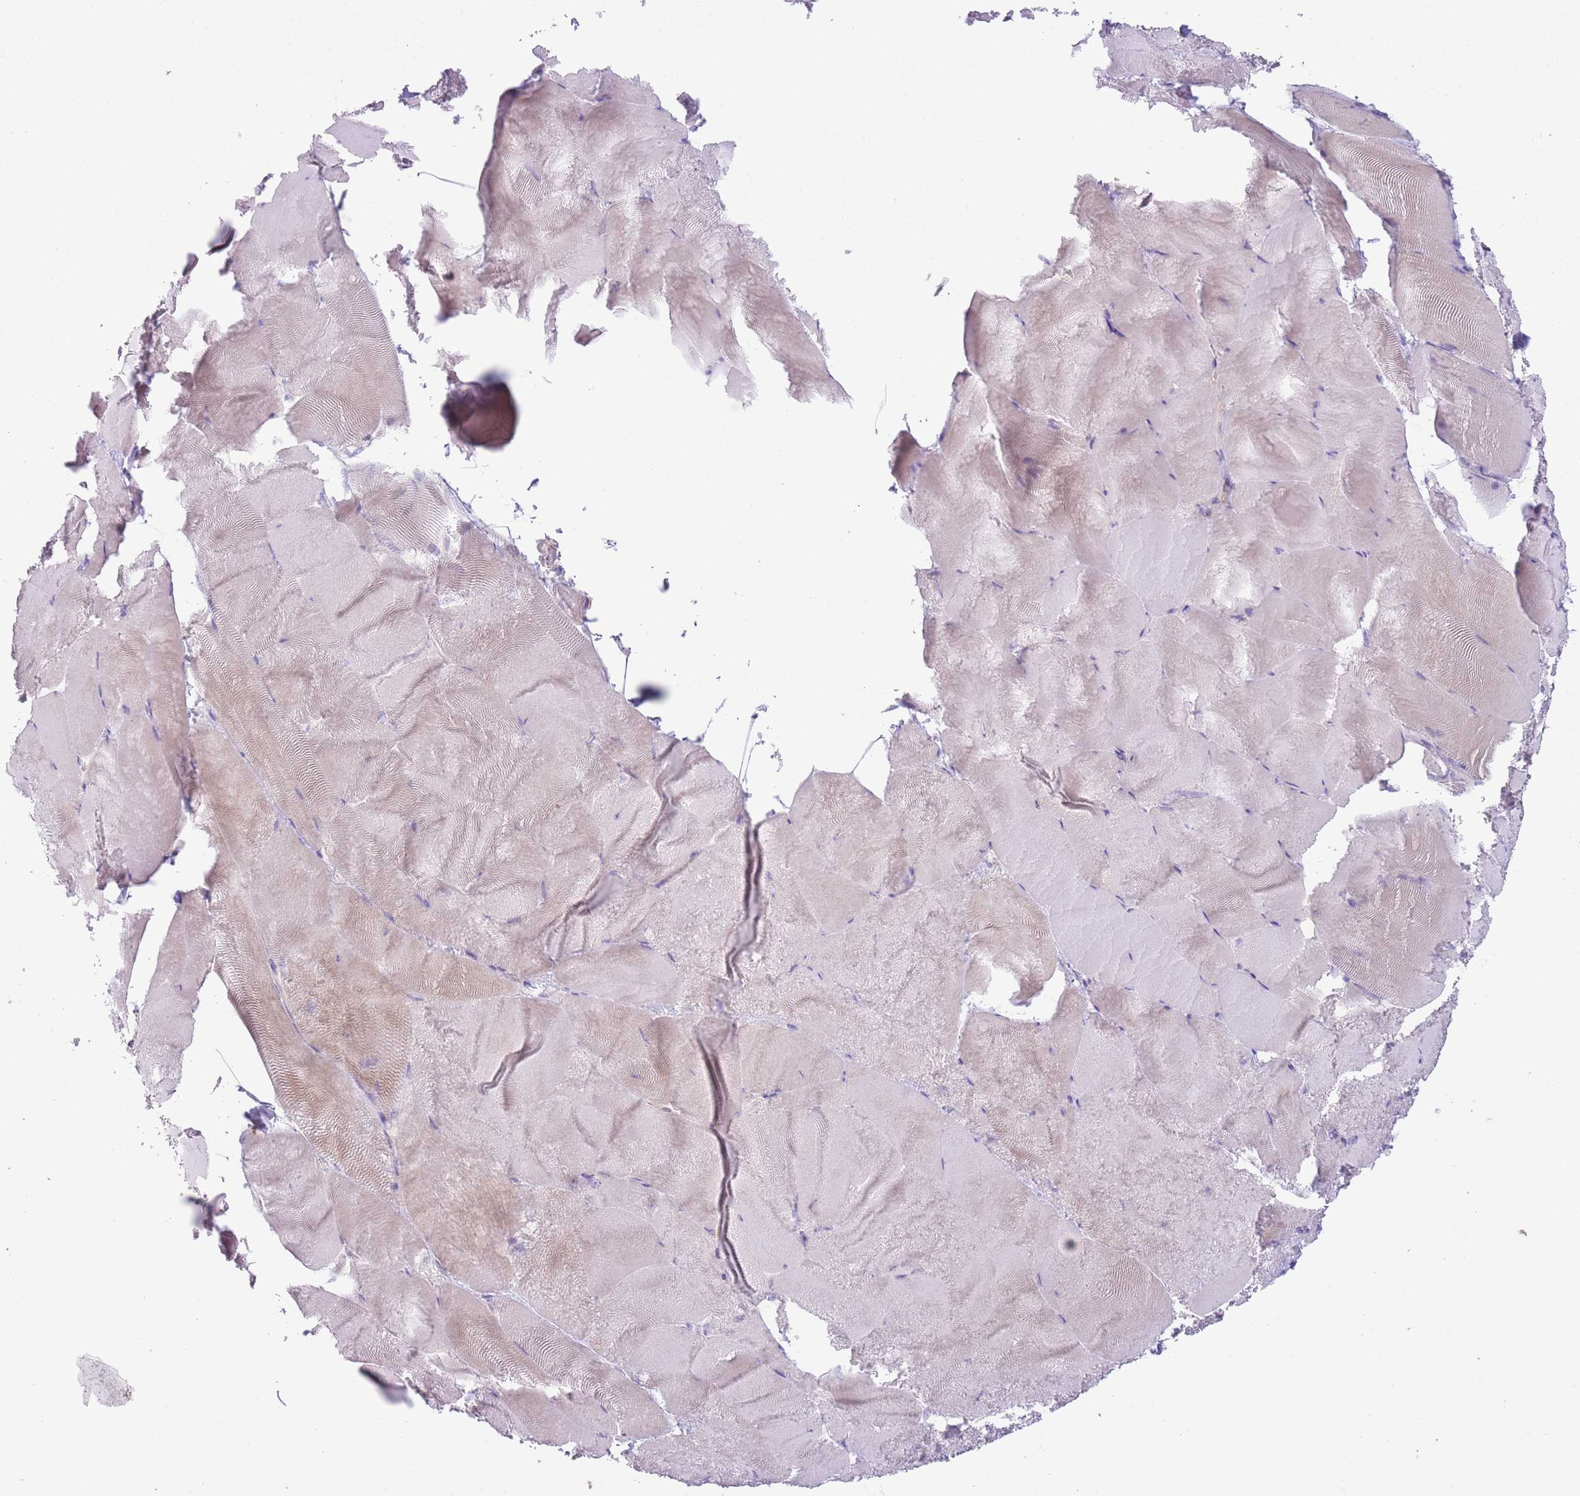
{"staining": {"intensity": "negative", "quantity": "none", "location": "none"}, "tissue": "skeletal muscle", "cell_type": "Myocytes", "image_type": "normal", "snomed": [{"axis": "morphology", "description": "Normal tissue, NOS"}, {"axis": "topography", "description": "Skeletal muscle"}], "caption": "High magnification brightfield microscopy of unremarkable skeletal muscle stained with DAB (brown) and counterstained with hematoxylin (blue): myocytes show no significant staining.", "gene": "COPE", "patient": {"sex": "female", "age": 64}}